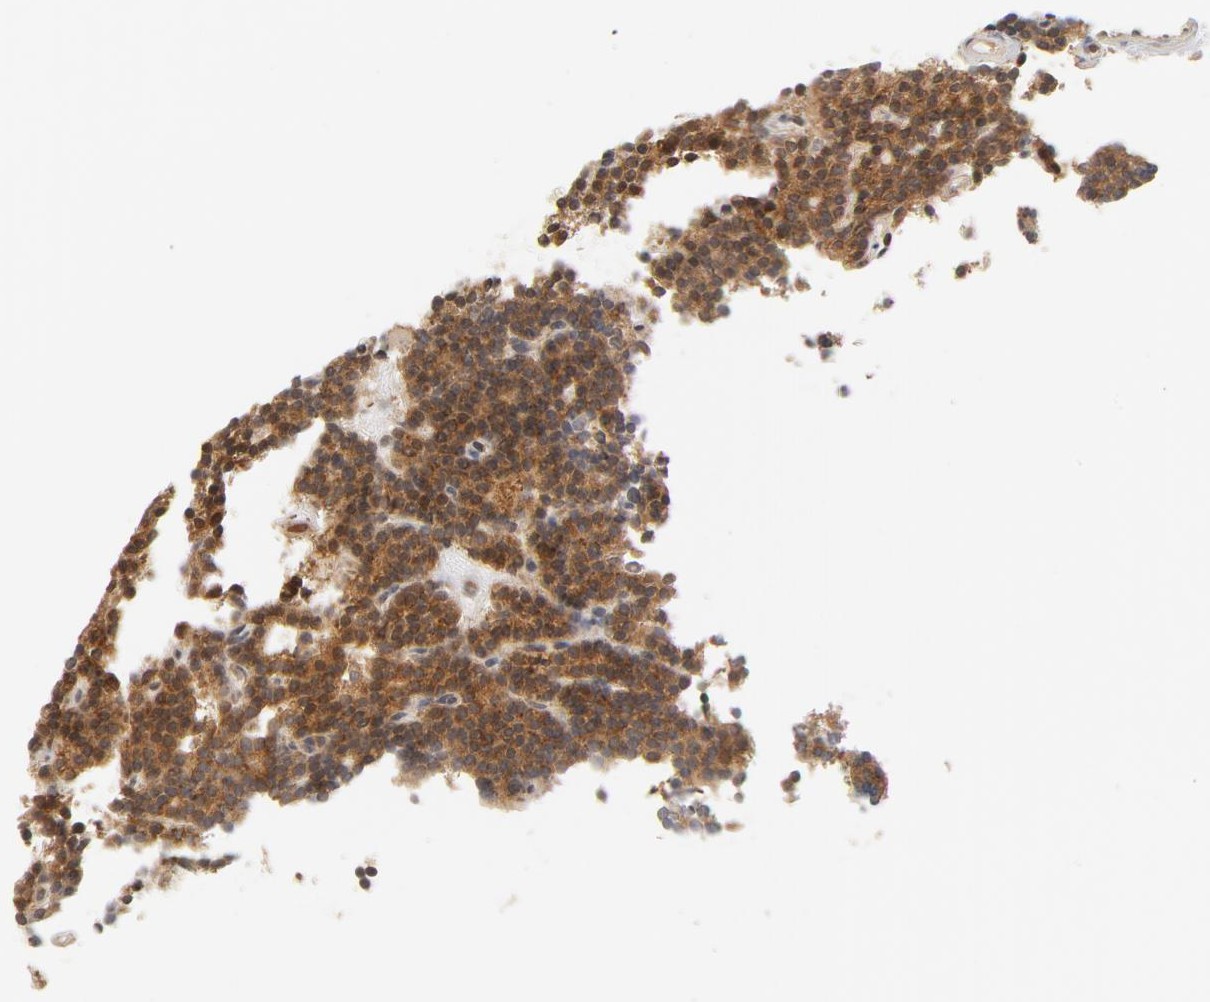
{"staining": {"intensity": "moderate", "quantity": ">75%", "location": "cytoplasmic/membranous,nuclear"}, "tissue": "parathyroid gland", "cell_type": "Glandular cells", "image_type": "normal", "snomed": [{"axis": "morphology", "description": "Normal tissue, NOS"}, {"axis": "topography", "description": "Parathyroid gland"}], "caption": "Parathyroid gland stained with DAB (3,3'-diaminobenzidine) IHC displays medium levels of moderate cytoplasmic/membranous,nuclear staining in approximately >75% of glandular cells.", "gene": "EIF4E", "patient": {"sex": "female", "age": 45}}